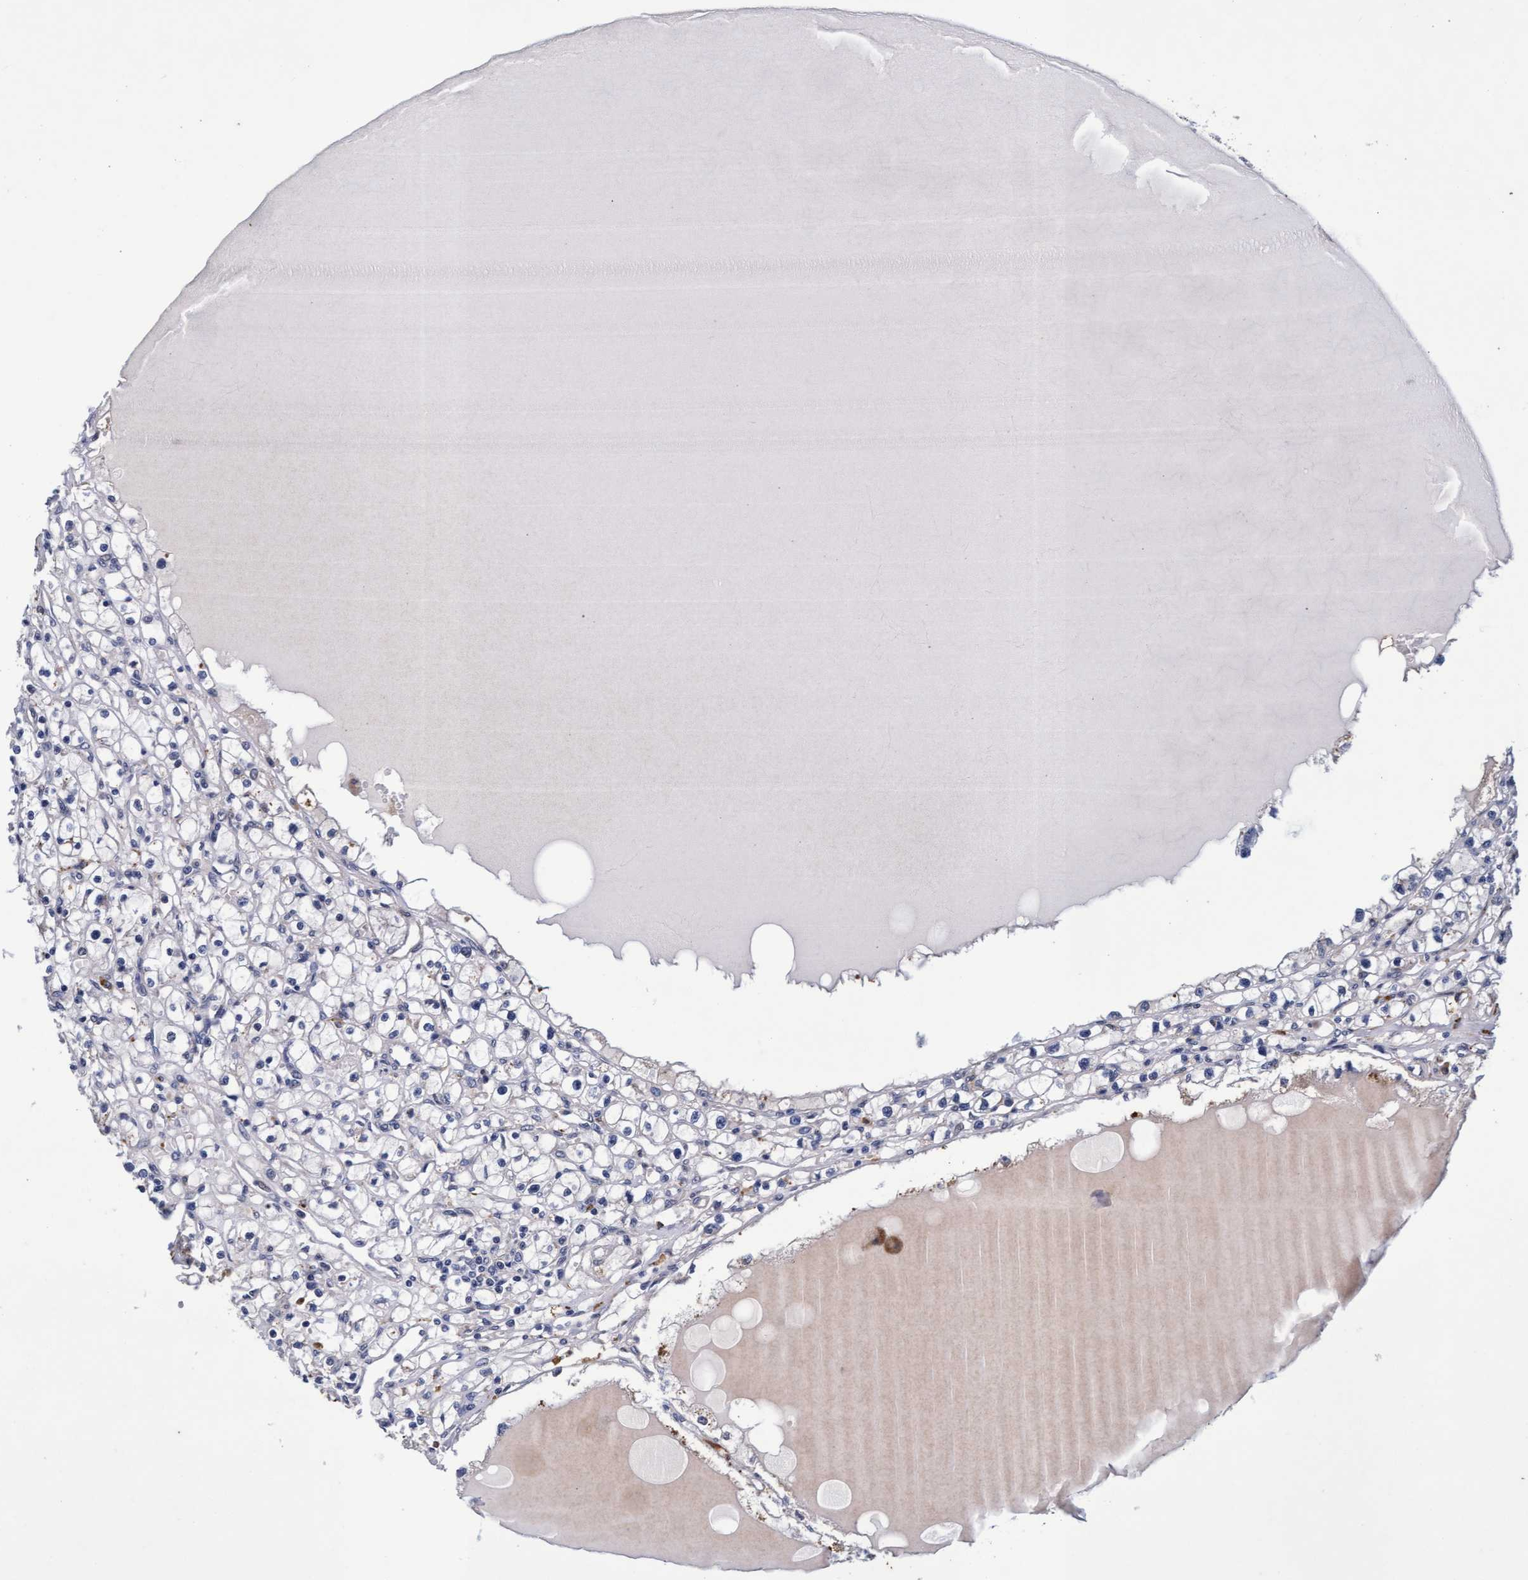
{"staining": {"intensity": "negative", "quantity": "none", "location": "none"}, "tissue": "renal cancer", "cell_type": "Tumor cells", "image_type": "cancer", "snomed": [{"axis": "morphology", "description": "Adenocarcinoma, NOS"}, {"axis": "topography", "description": "Kidney"}], "caption": "Immunohistochemical staining of human renal cancer shows no significant expression in tumor cells. Brightfield microscopy of immunohistochemistry (IHC) stained with DAB (brown) and hematoxylin (blue), captured at high magnification.", "gene": "CPQ", "patient": {"sex": "male", "age": 56}}